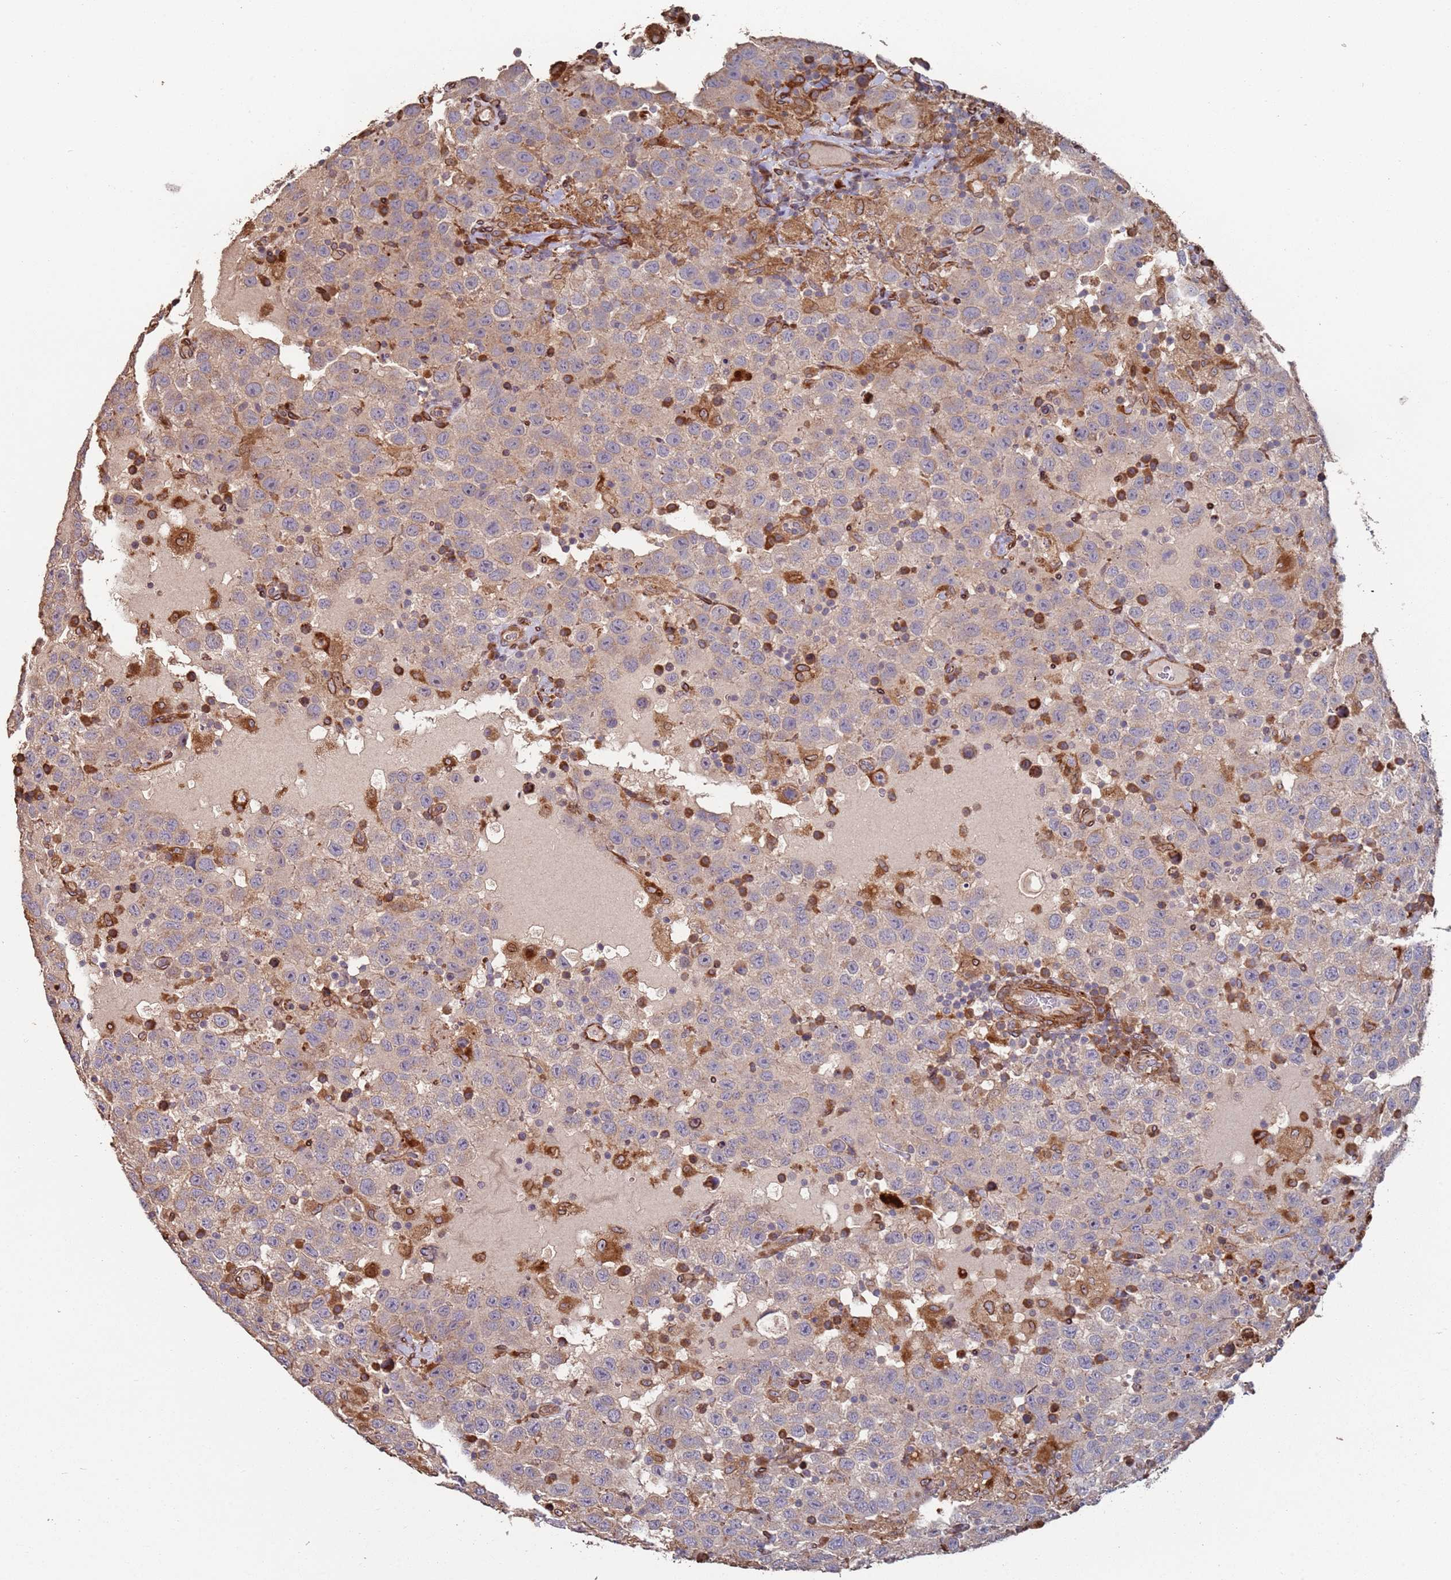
{"staining": {"intensity": "moderate", "quantity": "25%-75%", "location": "cytoplasmic/membranous"}, "tissue": "testis cancer", "cell_type": "Tumor cells", "image_type": "cancer", "snomed": [{"axis": "morphology", "description": "Seminoma, NOS"}, {"axis": "topography", "description": "Testis"}], "caption": "This micrograph demonstrates immunohistochemistry (IHC) staining of human testis seminoma, with medium moderate cytoplasmic/membranous expression in approximately 25%-75% of tumor cells.", "gene": "LACC1", "patient": {"sex": "male", "age": 41}}